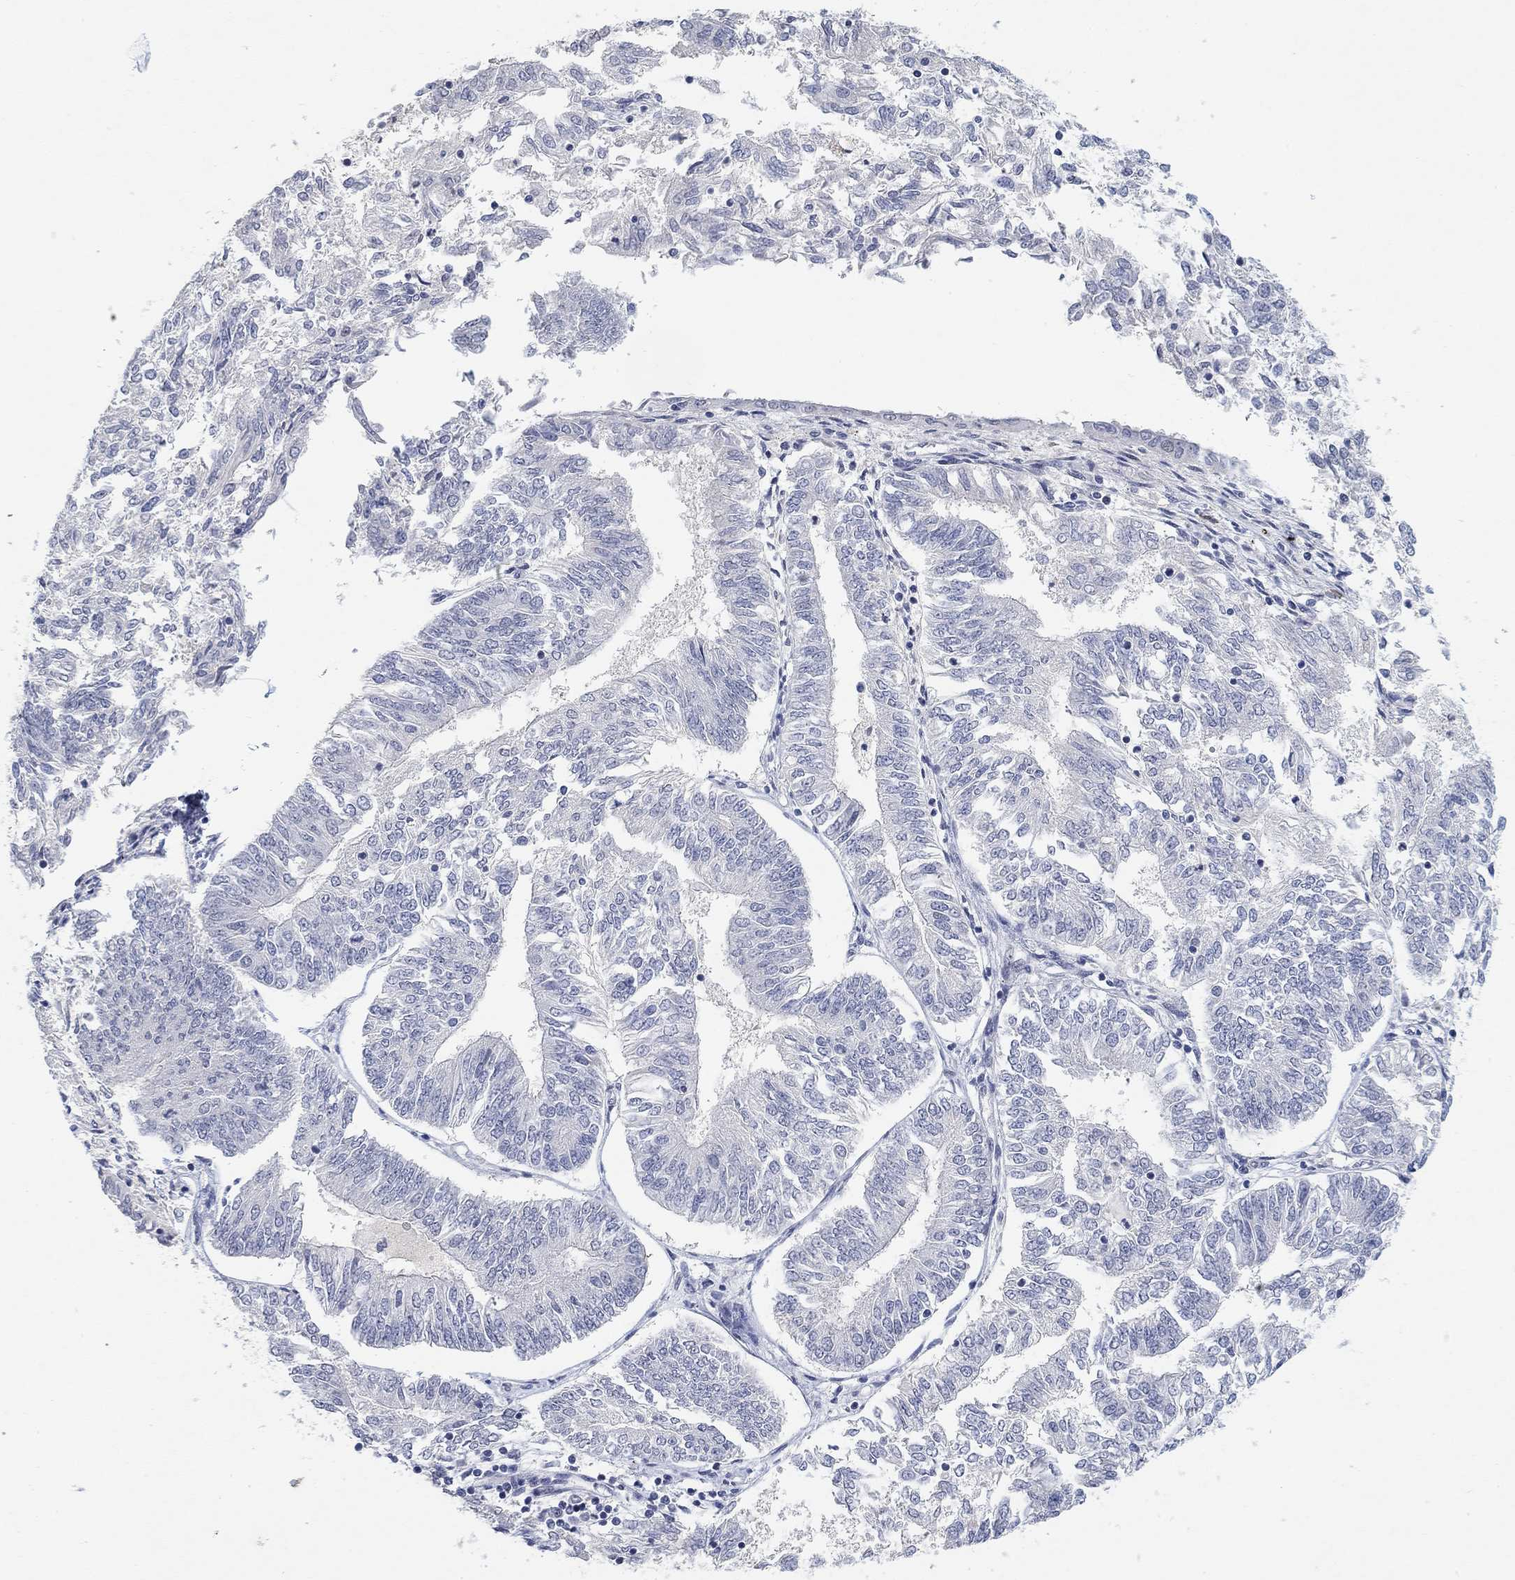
{"staining": {"intensity": "negative", "quantity": "none", "location": "none"}, "tissue": "endometrial cancer", "cell_type": "Tumor cells", "image_type": "cancer", "snomed": [{"axis": "morphology", "description": "Adenocarcinoma, NOS"}, {"axis": "topography", "description": "Endometrium"}], "caption": "The micrograph demonstrates no staining of tumor cells in adenocarcinoma (endometrial).", "gene": "VAT1L", "patient": {"sex": "female", "age": 58}}